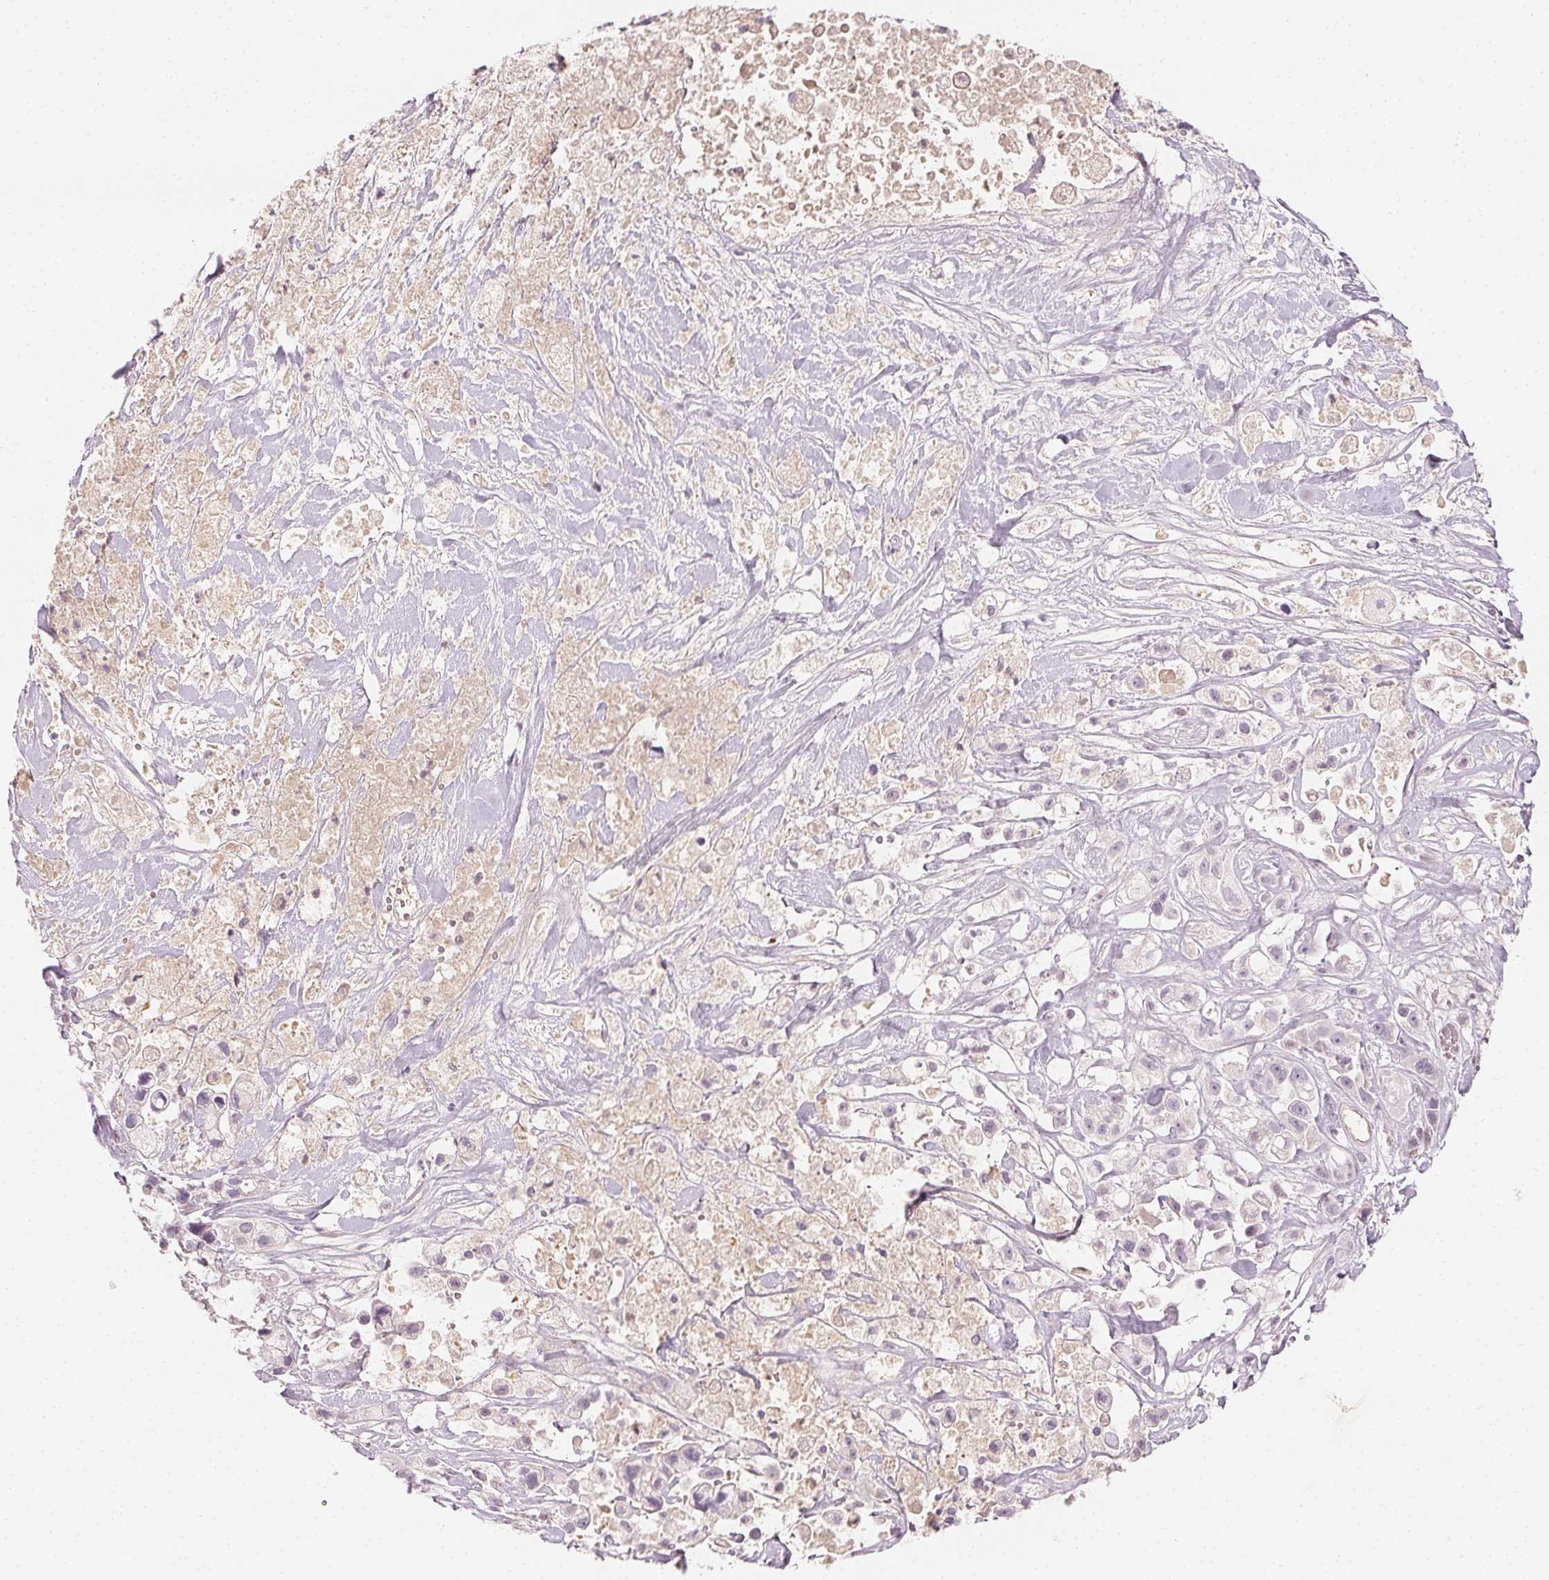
{"staining": {"intensity": "negative", "quantity": "none", "location": "none"}, "tissue": "pancreatic cancer", "cell_type": "Tumor cells", "image_type": "cancer", "snomed": [{"axis": "morphology", "description": "Adenocarcinoma, NOS"}, {"axis": "topography", "description": "Pancreas"}], "caption": "This is an IHC micrograph of human pancreatic cancer. There is no positivity in tumor cells.", "gene": "AFM", "patient": {"sex": "male", "age": 44}}